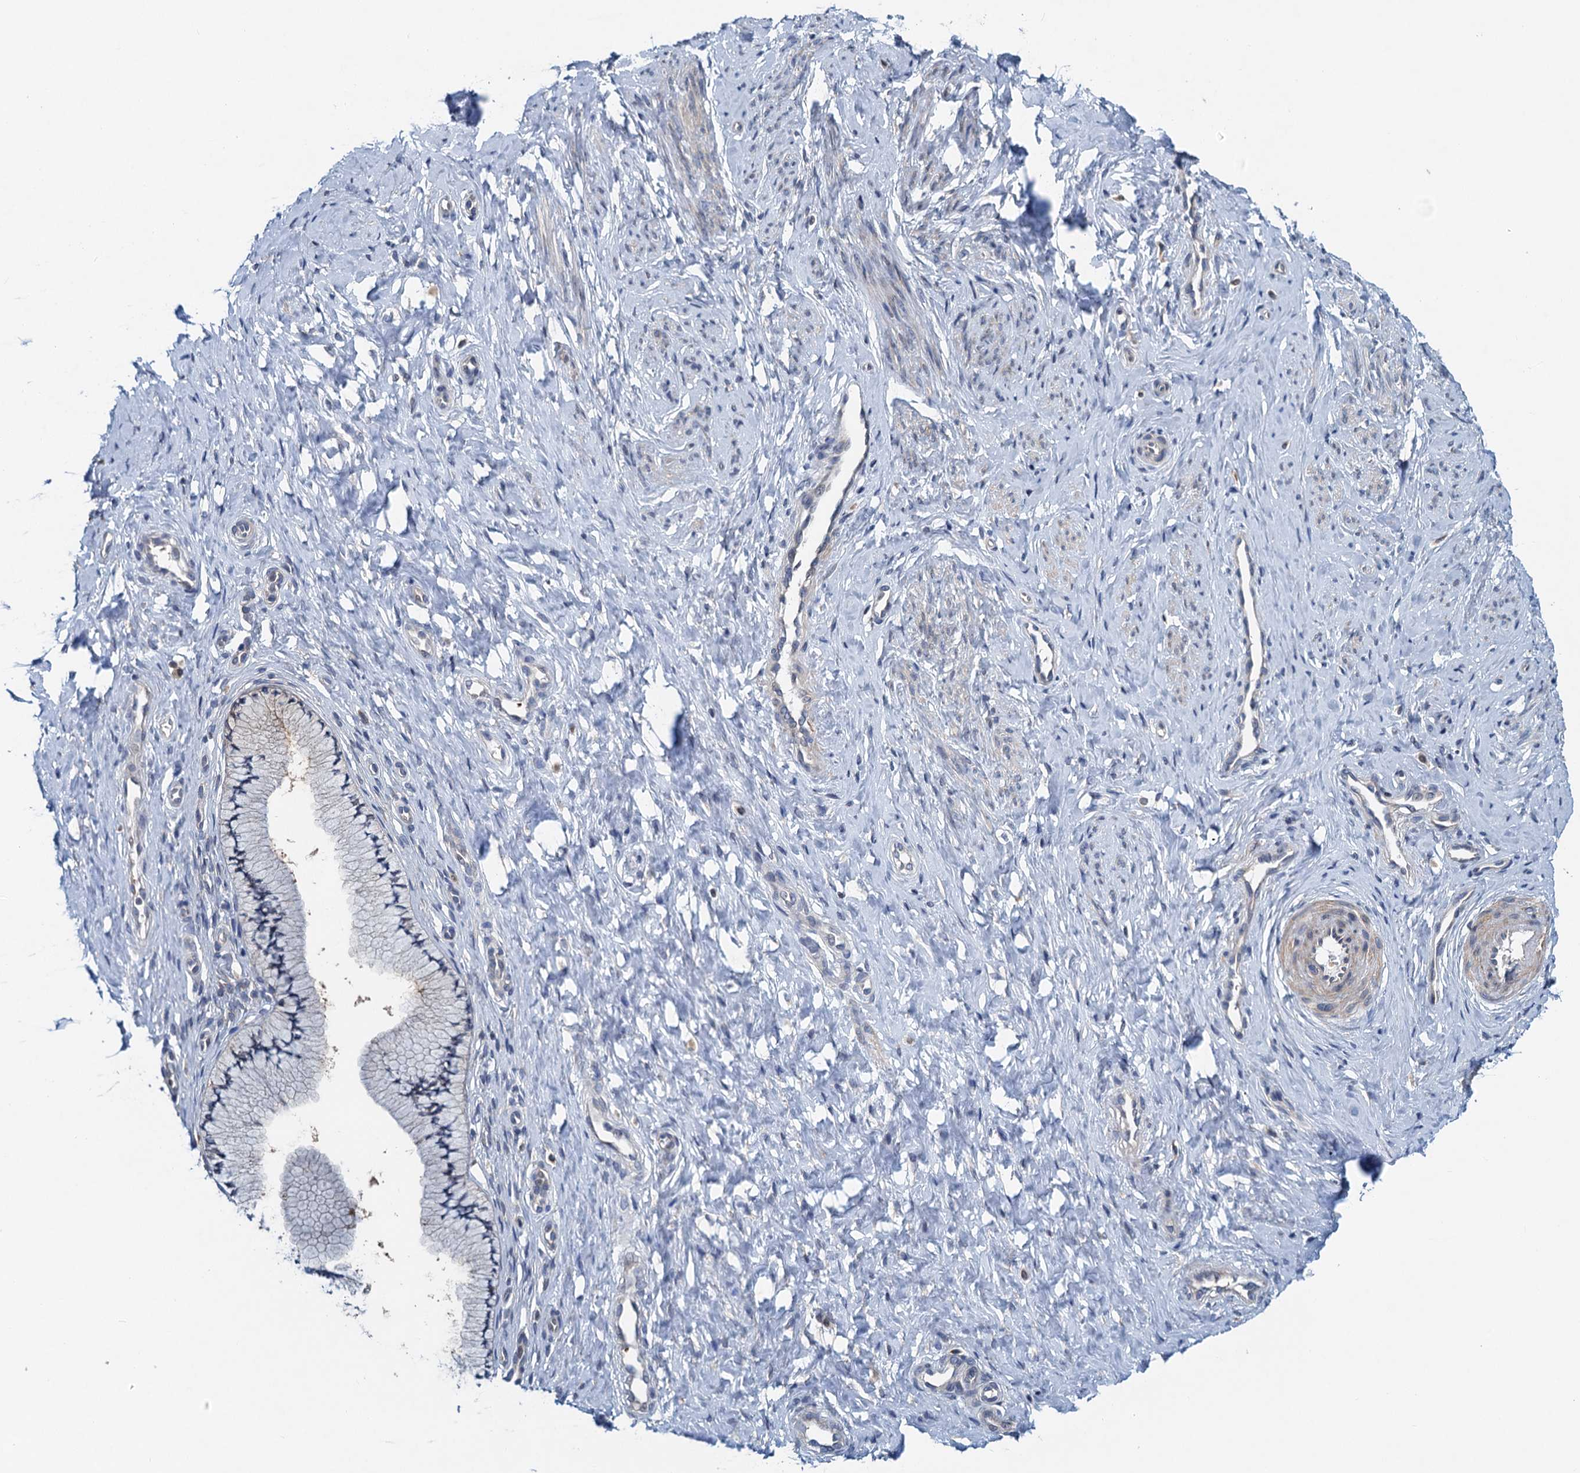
{"staining": {"intensity": "moderate", "quantity": "25%-75%", "location": "cytoplasmic/membranous"}, "tissue": "cervix", "cell_type": "Glandular cells", "image_type": "normal", "snomed": [{"axis": "morphology", "description": "Normal tissue, NOS"}, {"axis": "topography", "description": "Cervix"}], "caption": "Glandular cells show moderate cytoplasmic/membranous staining in about 25%-75% of cells in benign cervix.", "gene": "NBEA", "patient": {"sex": "female", "age": 36}}